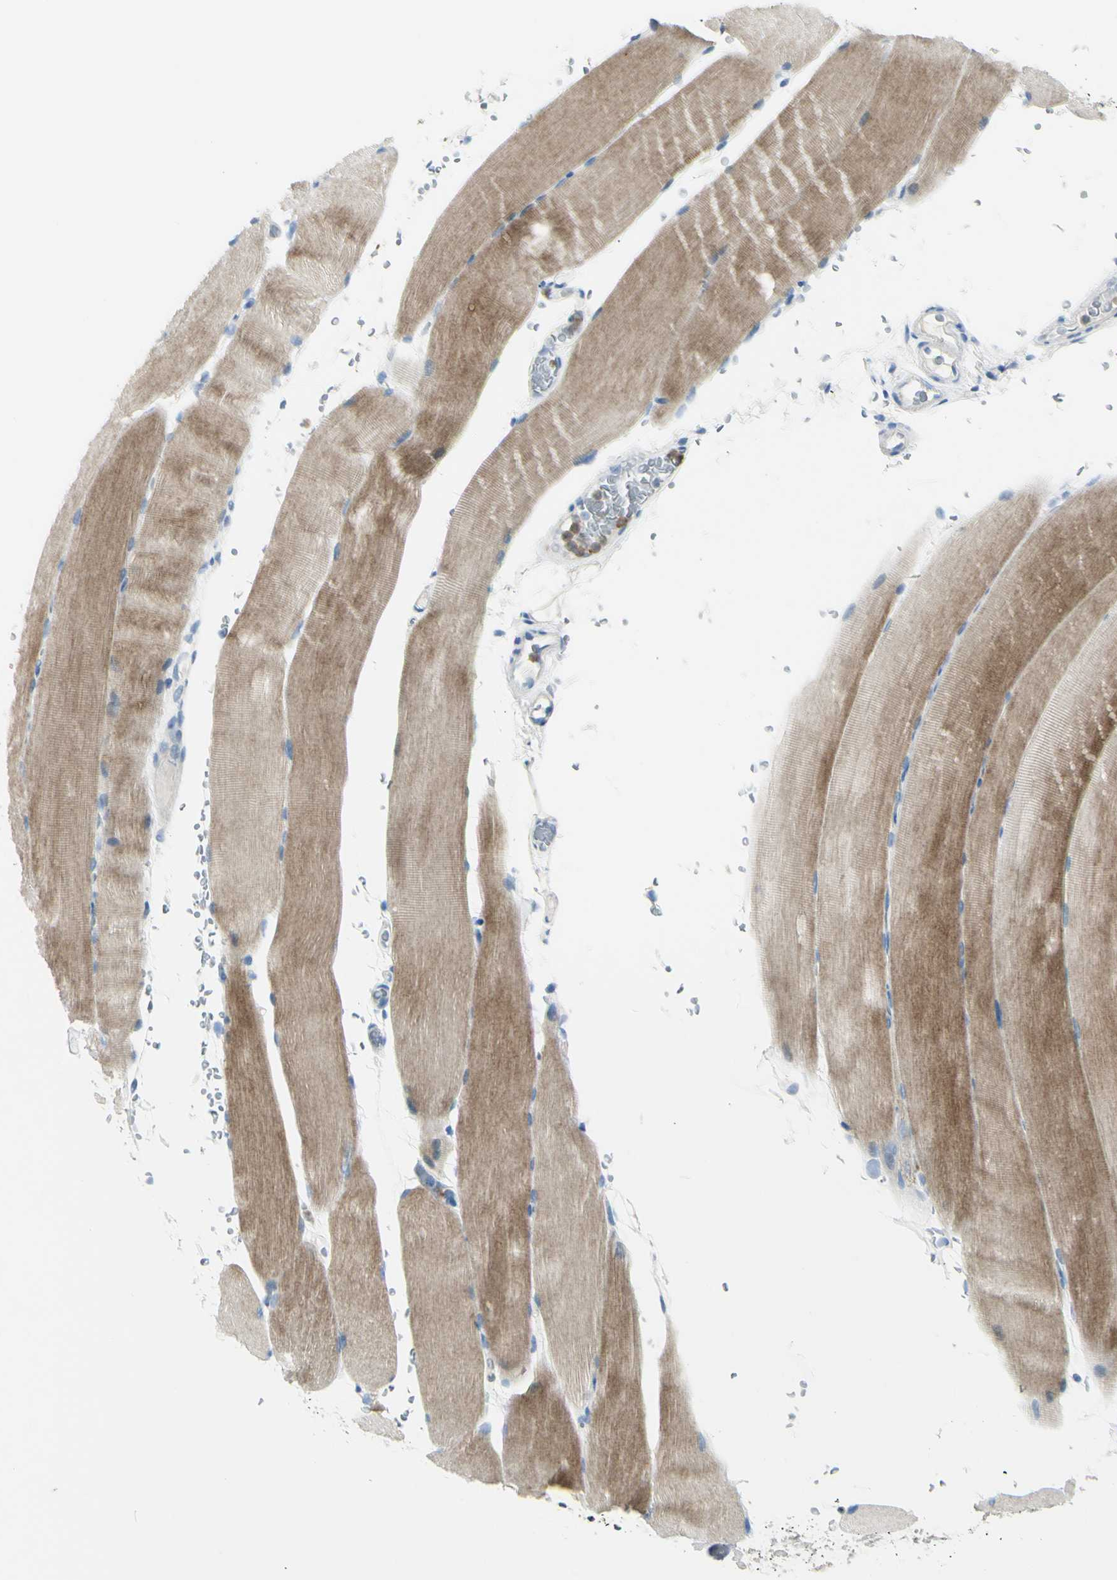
{"staining": {"intensity": "moderate", "quantity": "25%-75%", "location": "cytoplasmic/membranous"}, "tissue": "skeletal muscle", "cell_type": "Myocytes", "image_type": "normal", "snomed": [{"axis": "morphology", "description": "Normal tissue, NOS"}, {"axis": "topography", "description": "Skeletal muscle"}, {"axis": "topography", "description": "Parathyroid gland"}], "caption": "A brown stain labels moderate cytoplasmic/membranous staining of a protein in myocytes of benign skeletal muscle. (DAB (3,3'-diaminobenzidine) = brown stain, brightfield microscopy at high magnification).", "gene": "ZNF557", "patient": {"sex": "female", "age": 37}}